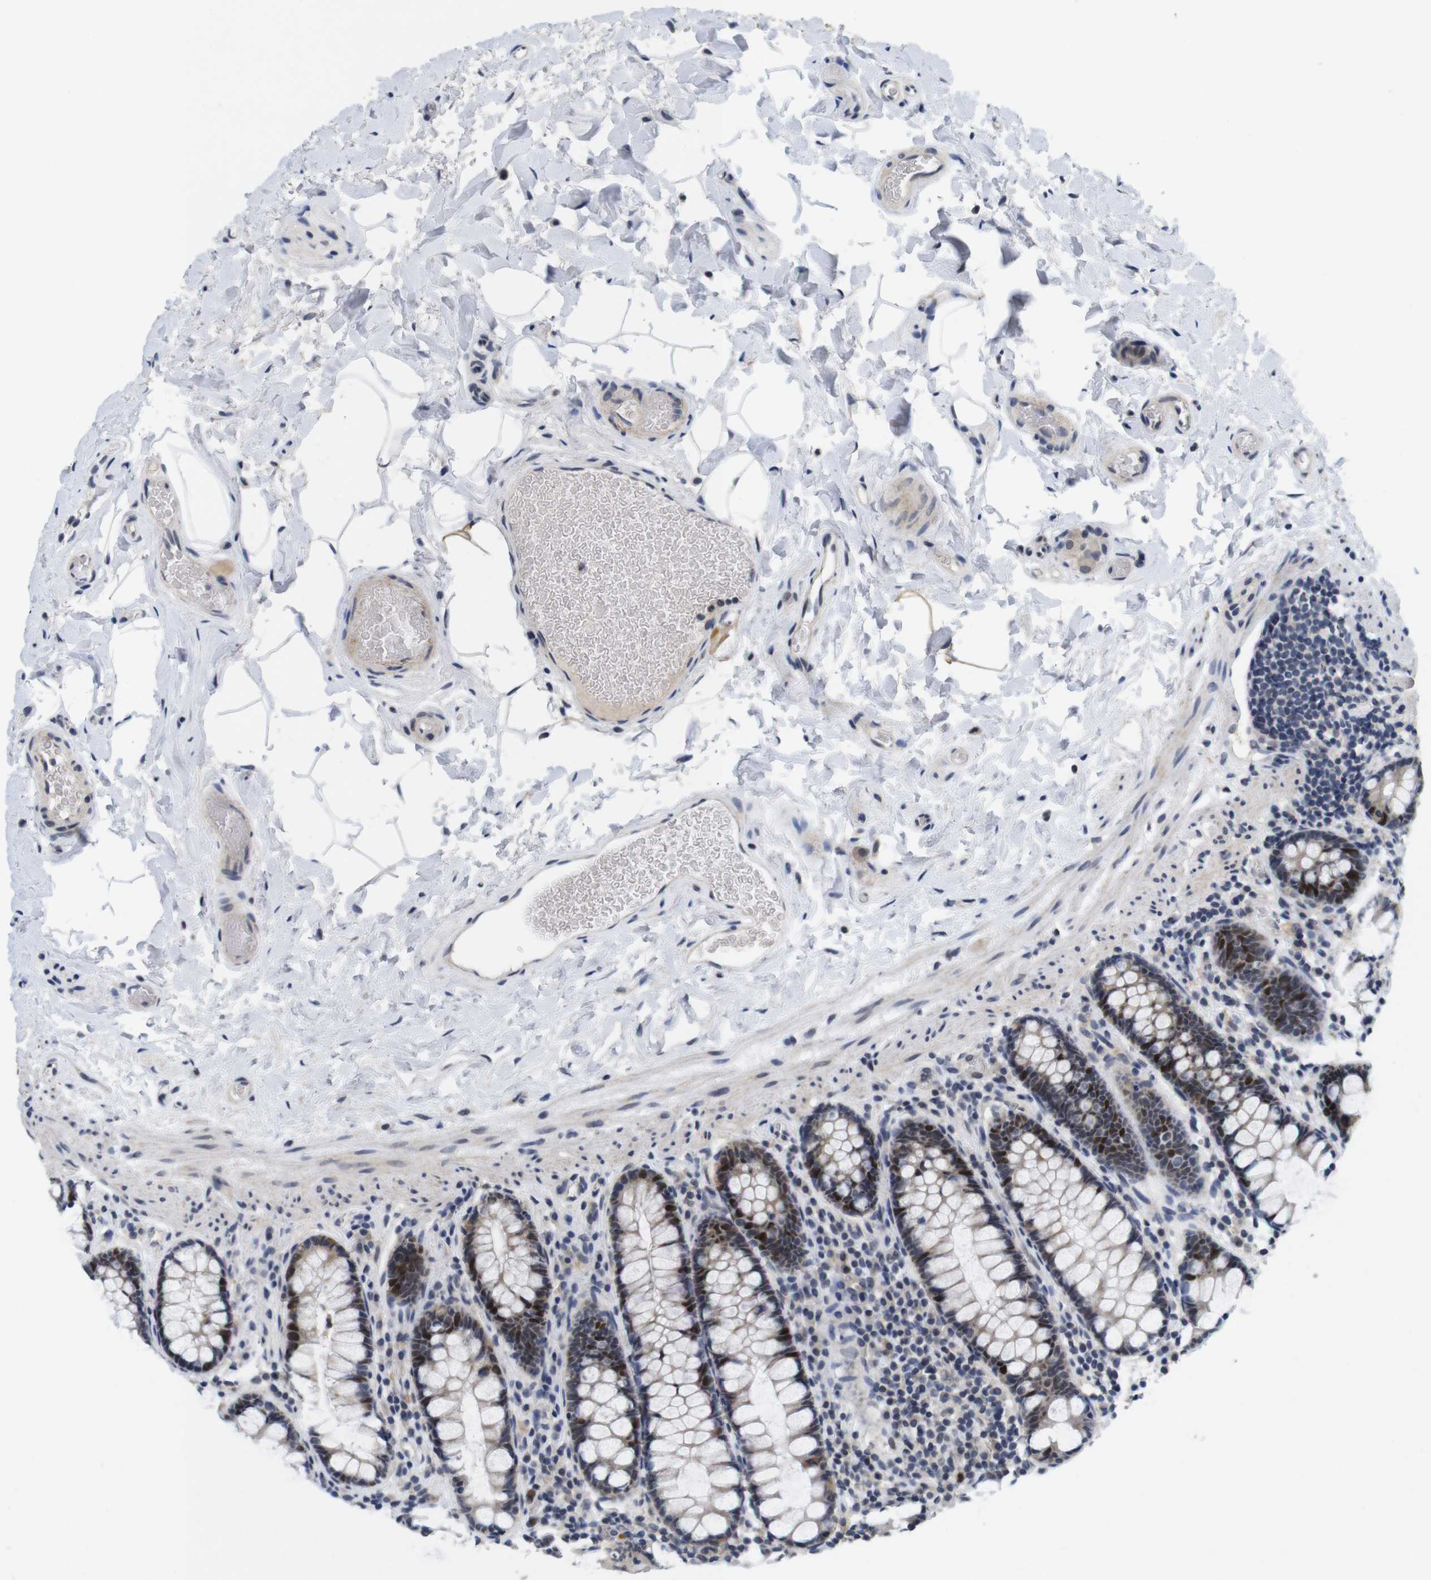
{"staining": {"intensity": "weak", "quantity": ">75%", "location": "cytoplasmic/membranous"}, "tissue": "colon", "cell_type": "Endothelial cells", "image_type": "normal", "snomed": [{"axis": "morphology", "description": "Normal tissue, NOS"}, {"axis": "topography", "description": "Colon"}], "caption": "Immunohistochemistry photomicrograph of normal human colon stained for a protein (brown), which displays low levels of weak cytoplasmic/membranous positivity in about >75% of endothelial cells.", "gene": "SKP2", "patient": {"sex": "female", "age": 80}}